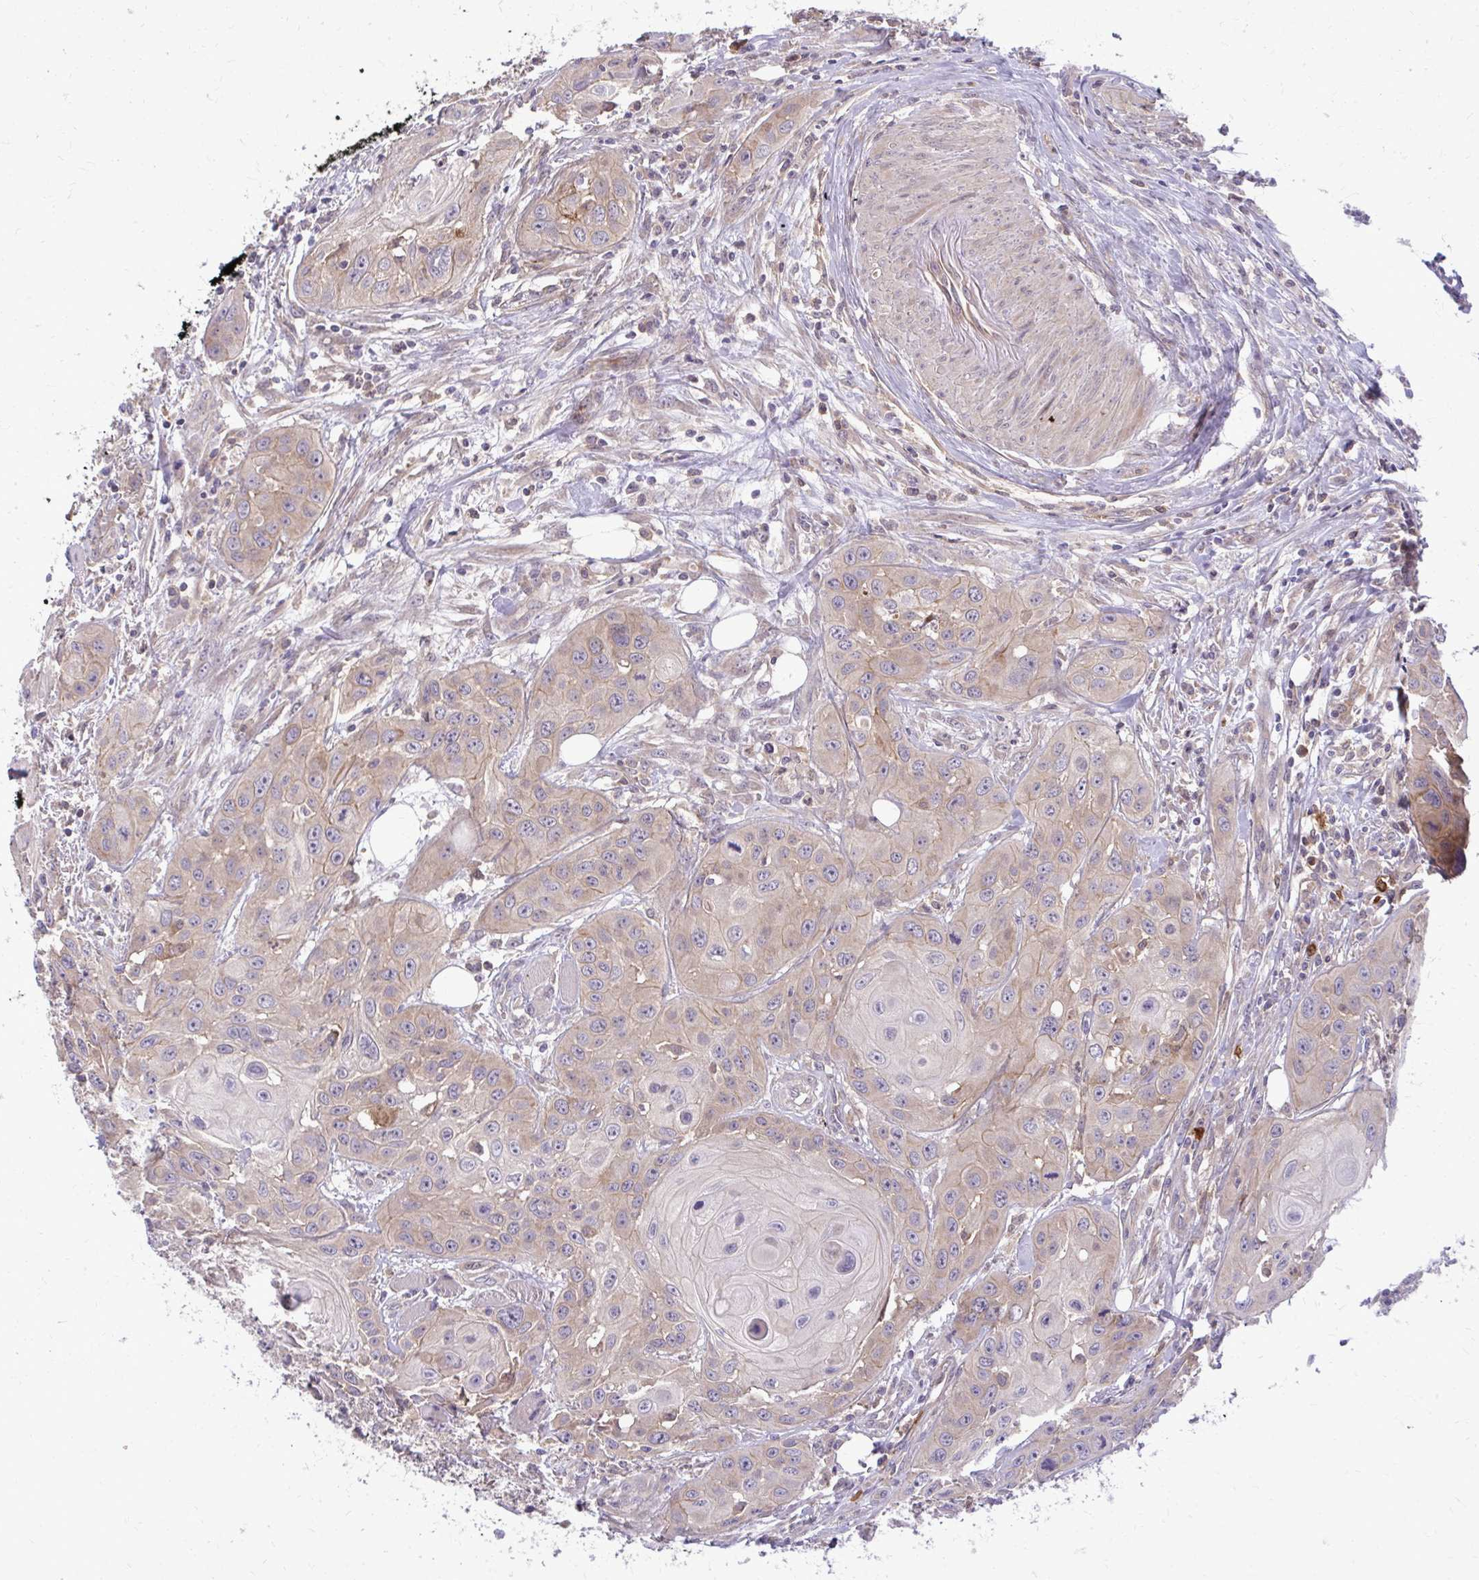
{"staining": {"intensity": "weak", "quantity": "25%-75%", "location": "cytoplasmic/membranous"}, "tissue": "head and neck cancer", "cell_type": "Tumor cells", "image_type": "cancer", "snomed": [{"axis": "morphology", "description": "Squamous cell carcinoma, NOS"}, {"axis": "topography", "description": "Oral tissue"}, {"axis": "topography", "description": "Head-Neck"}], "caption": "This photomicrograph exhibits IHC staining of human head and neck cancer, with low weak cytoplasmic/membranous staining in about 25%-75% of tumor cells.", "gene": "OXNAD1", "patient": {"sex": "male", "age": 58}}